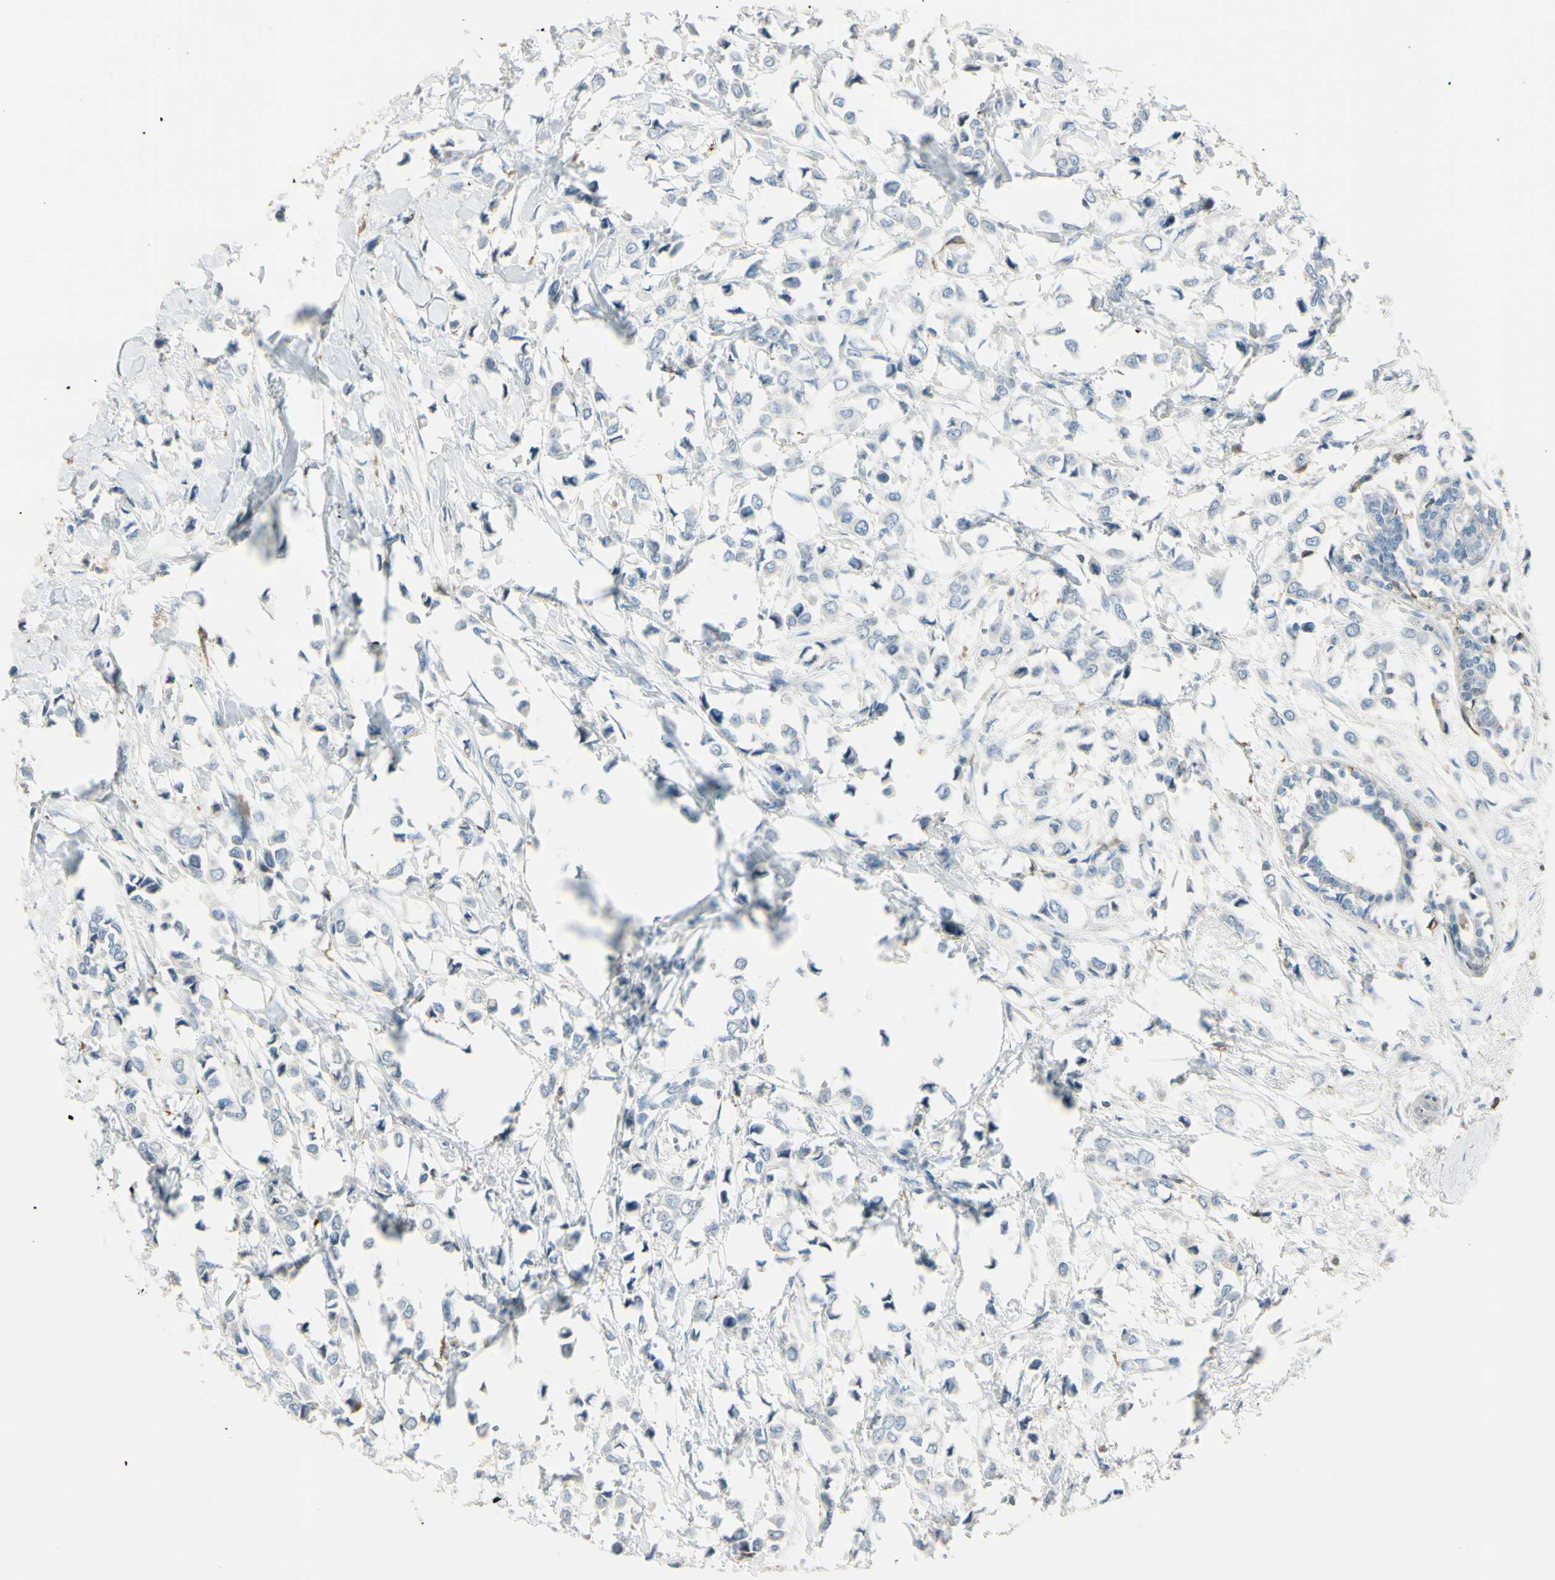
{"staining": {"intensity": "negative", "quantity": "none", "location": "none"}, "tissue": "breast cancer", "cell_type": "Tumor cells", "image_type": "cancer", "snomed": [{"axis": "morphology", "description": "Lobular carcinoma"}, {"axis": "topography", "description": "Breast"}], "caption": "An image of lobular carcinoma (breast) stained for a protein shows no brown staining in tumor cells.", "gene": "CYRIB", "patient": {"sex": "female", "age": 51}}